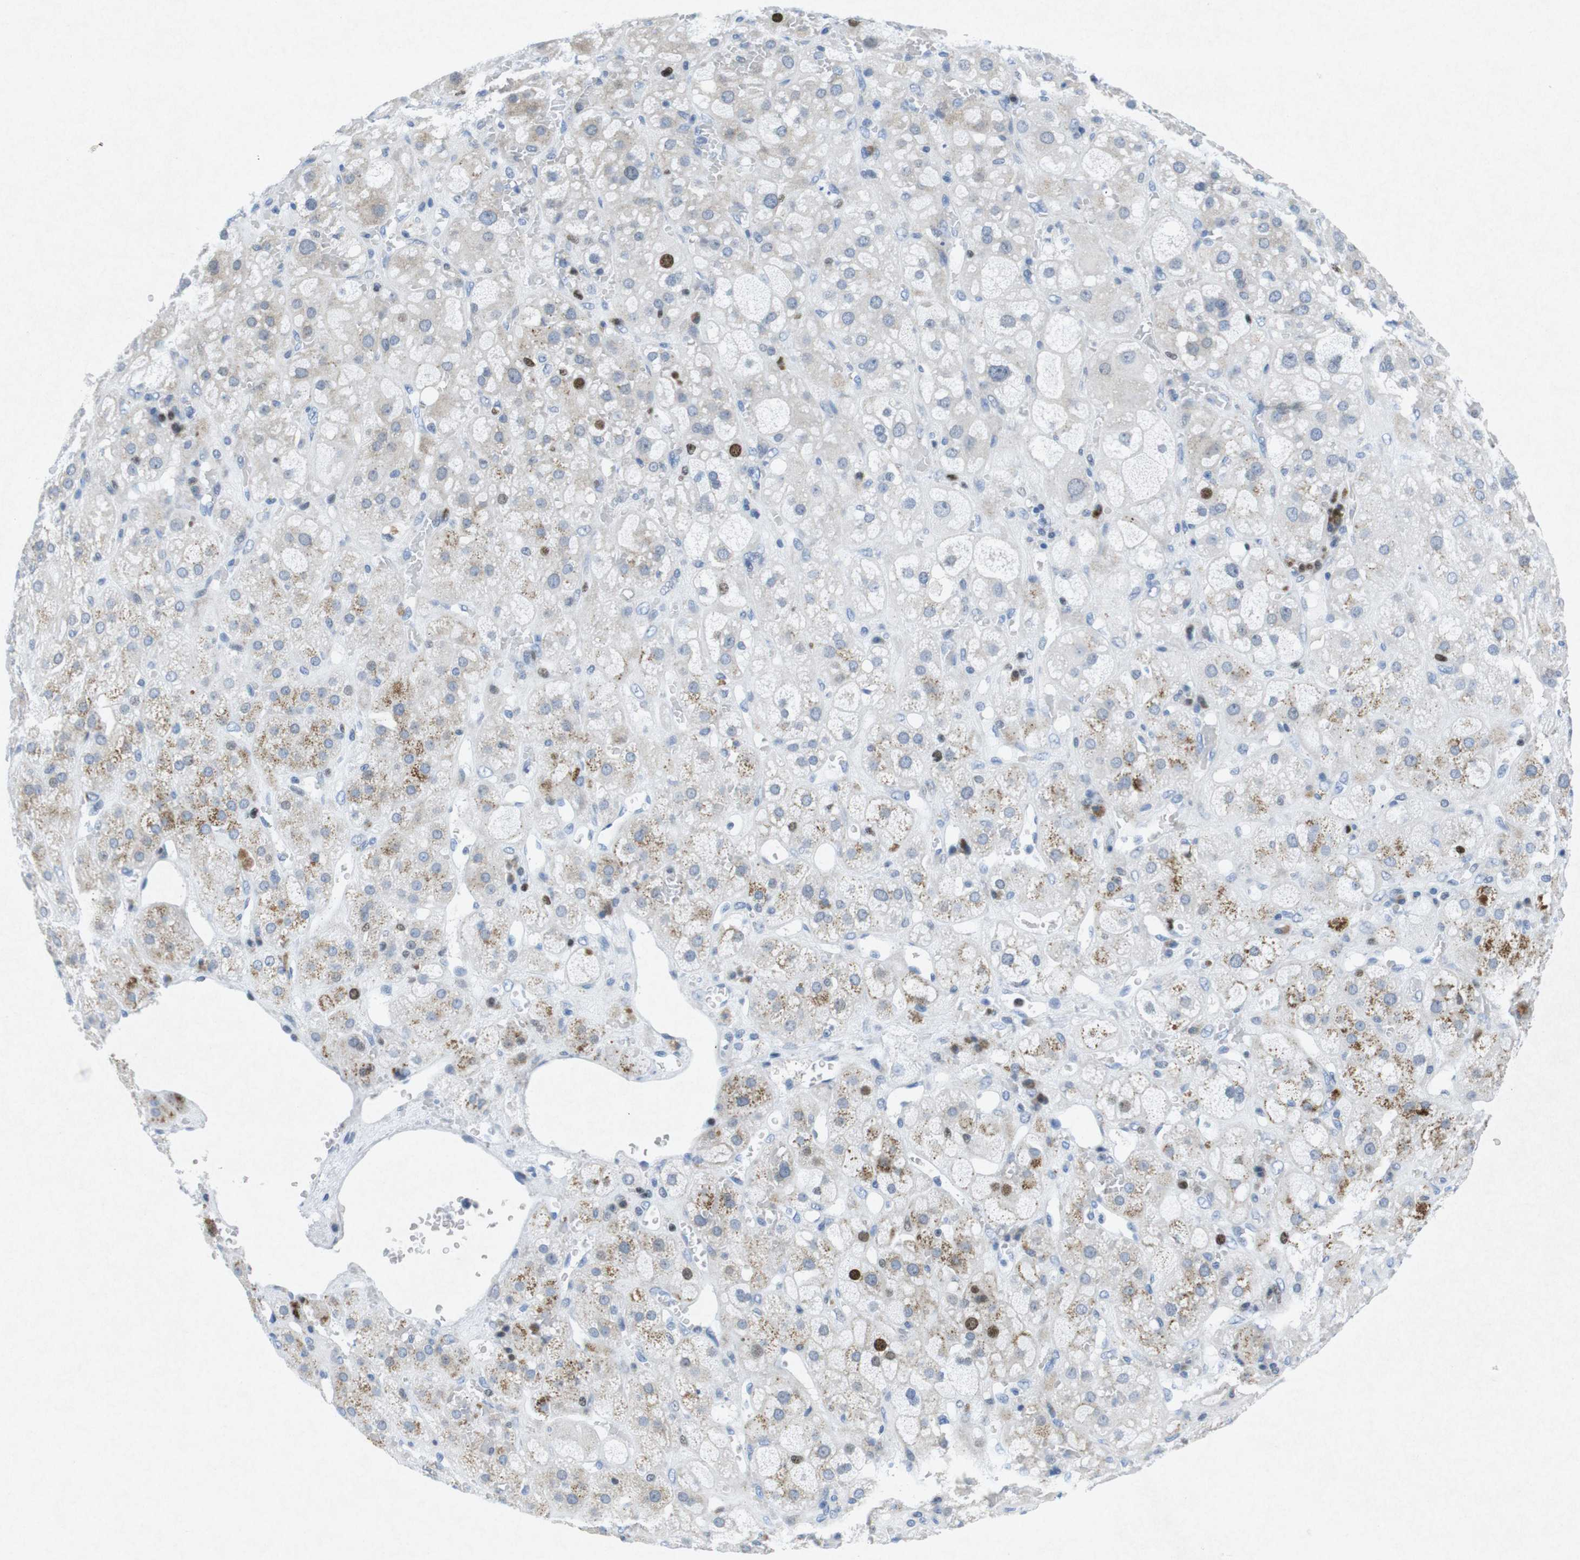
{"staining": {"intensity": "strong", "quantity": "<25%", "location": "cytoplasmic/membranous,nuclear"}, "tissue": "adrenal gland", "cell_type": "Glandular cells", "image_type": "normal", "snomed": [{"axis": "morphology", "description": "Normal tissue, NOS"}, {"axis": "topography", "description": "Adrenal gland"}], "caption": "IHC histopathology image of normal human adrenal gland stained for a protein (brown), which shows medium levels of strong cytoplasmic/membranous,nuclear positivity in approximately <25% of glandular cells.", "gene": "CHAF1A", "patient": {"sex": "female", "age": 47}}